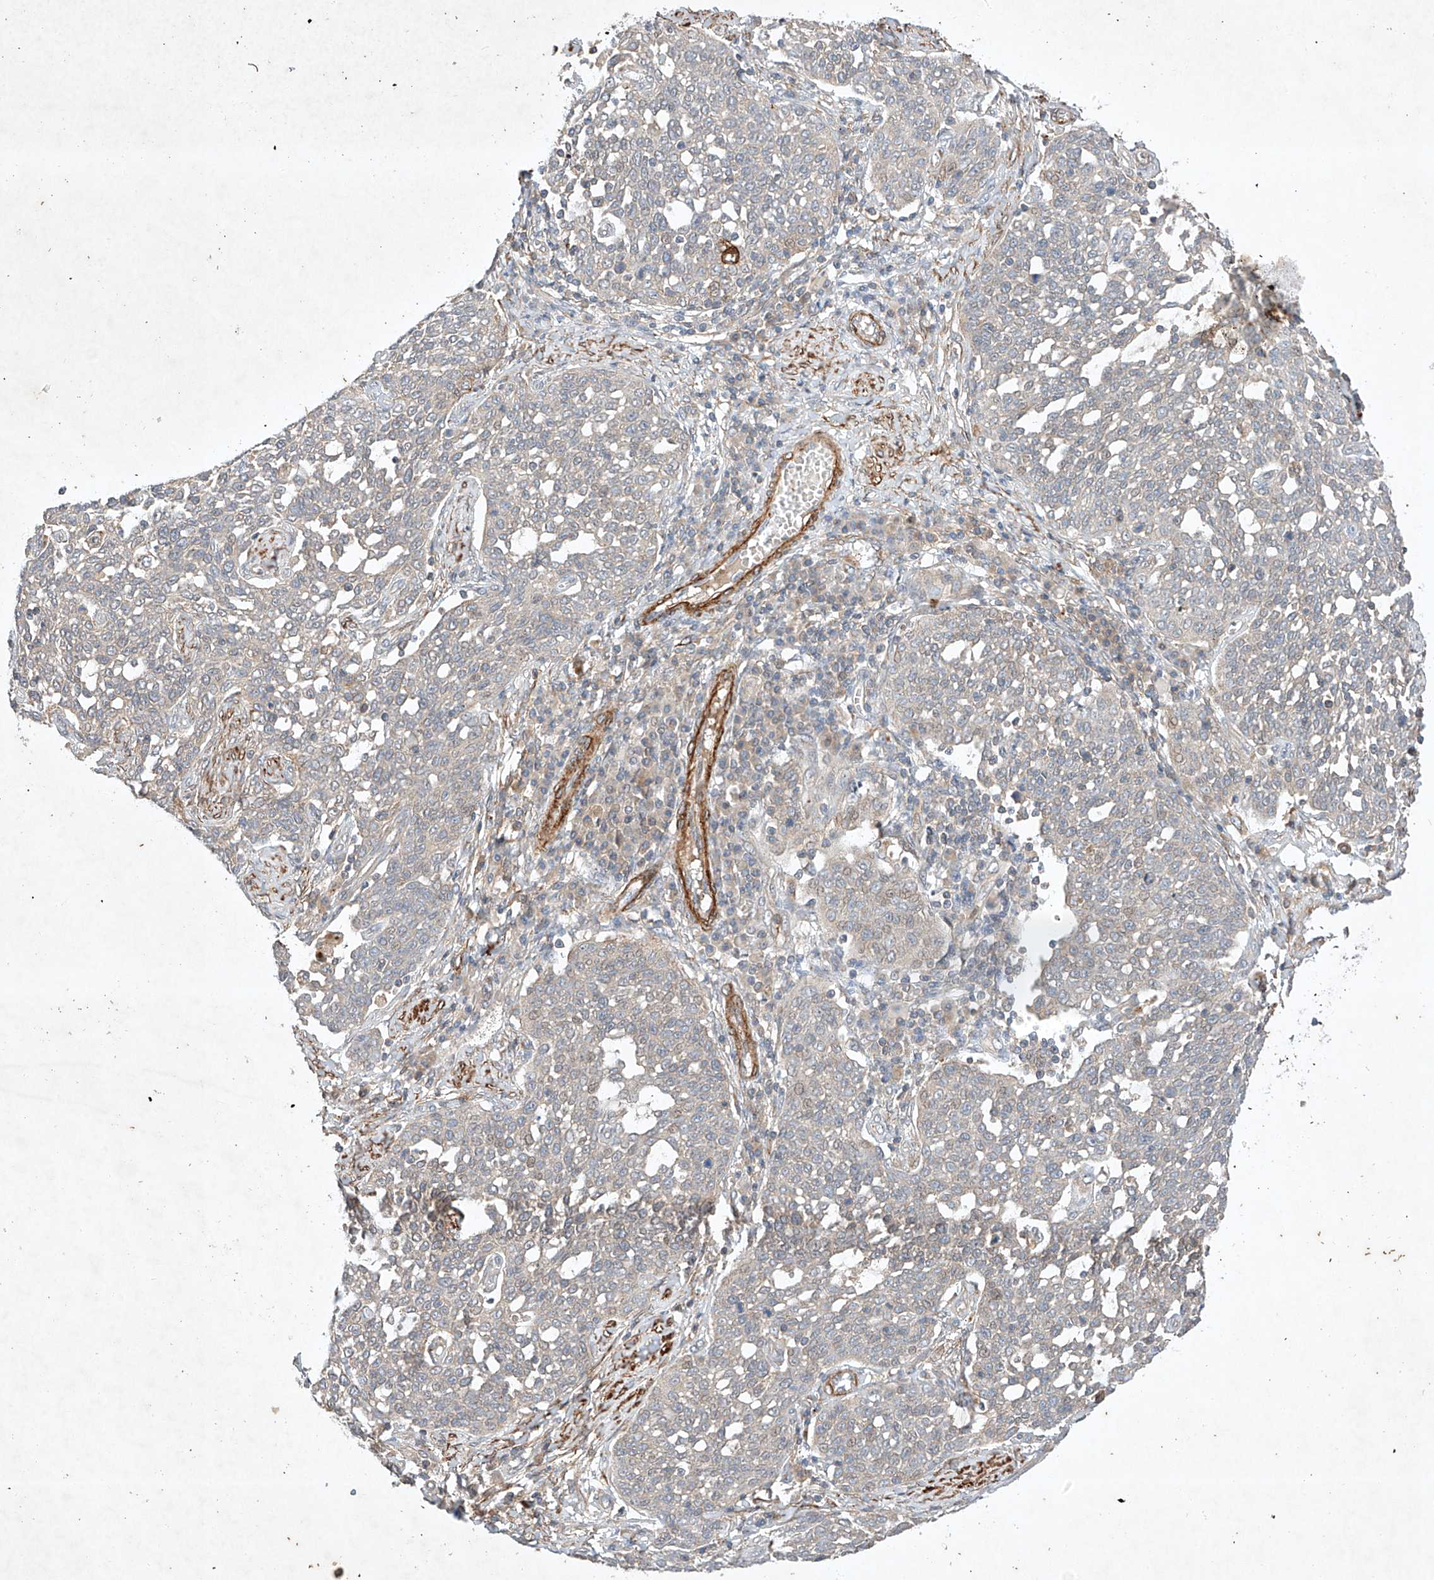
{"staining": {"intensity": "negative", "quantity": "none", "location": "none"}, "tissue": "cervical cancer", "cell_type": "Tumor cells", "image_type": "cancer", "snomed": [{"axis": "morphology", "description": "Squamous cell carcinoma, NOS"}, {"axis": "topography", "description": "Cervix"}], "caption": "There is no significant staining in tumor cells of squamous cell carcinoma (cervical).", "gene": "ARHGAP33", "patient": {"sex": "female", "age": 34}}